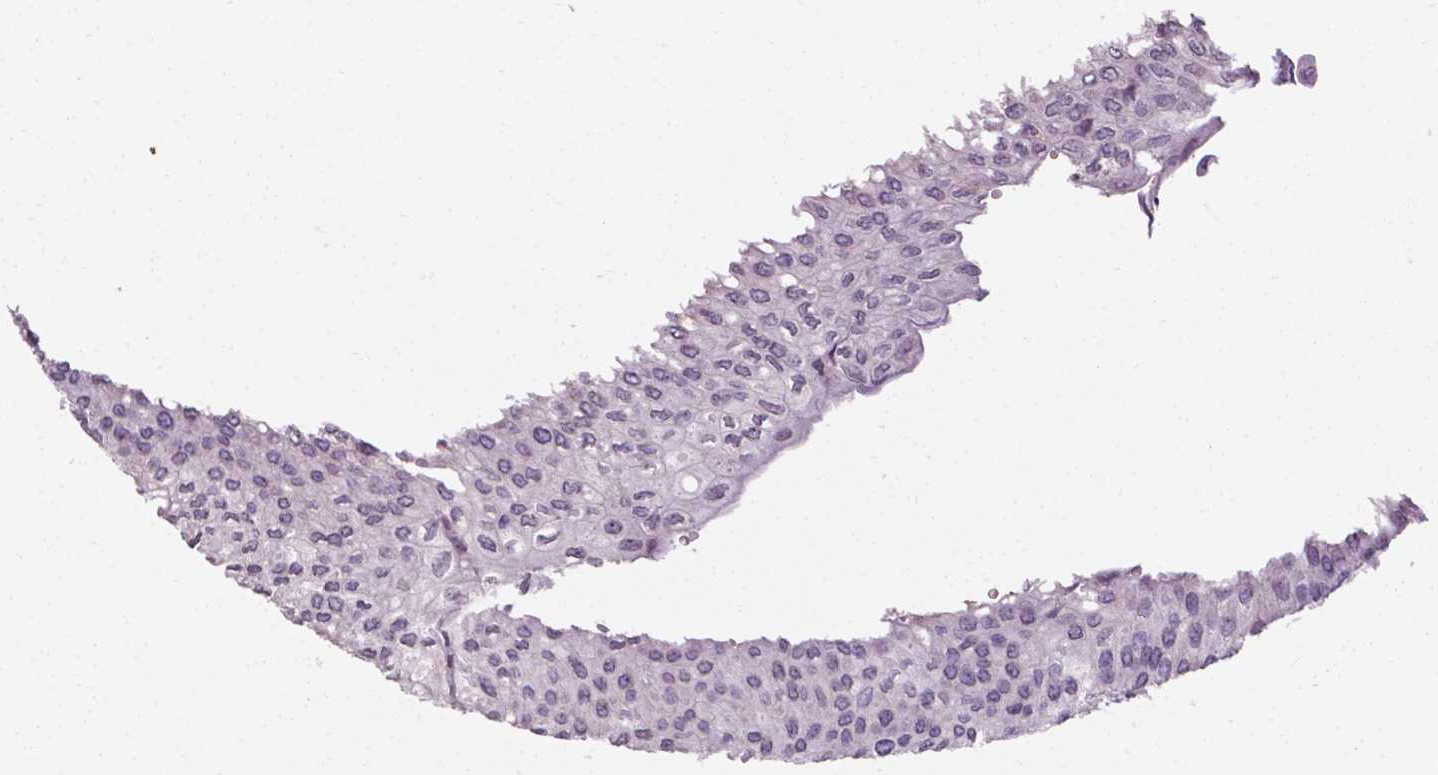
{"staining": {"intensity": "negative", "quantity": "none", "location": "none"}, "tissue": "urothelial cancer", "cell_type": "Tumor cells", "image_type": "cancer", "snomed": [{"axis": "morphology", "description": "Urothelial carcinoma, NOS"}, {"axis": "topography", "description": "Urinary bladder"}], "caption": "Immunohistochemistry (IHC) histopathology image of urothelial cancer stained for a protein (brown), which shows no expression in tumor cells.", "gene": "APOE", "patient": {"sex": "male", "age": 62}}